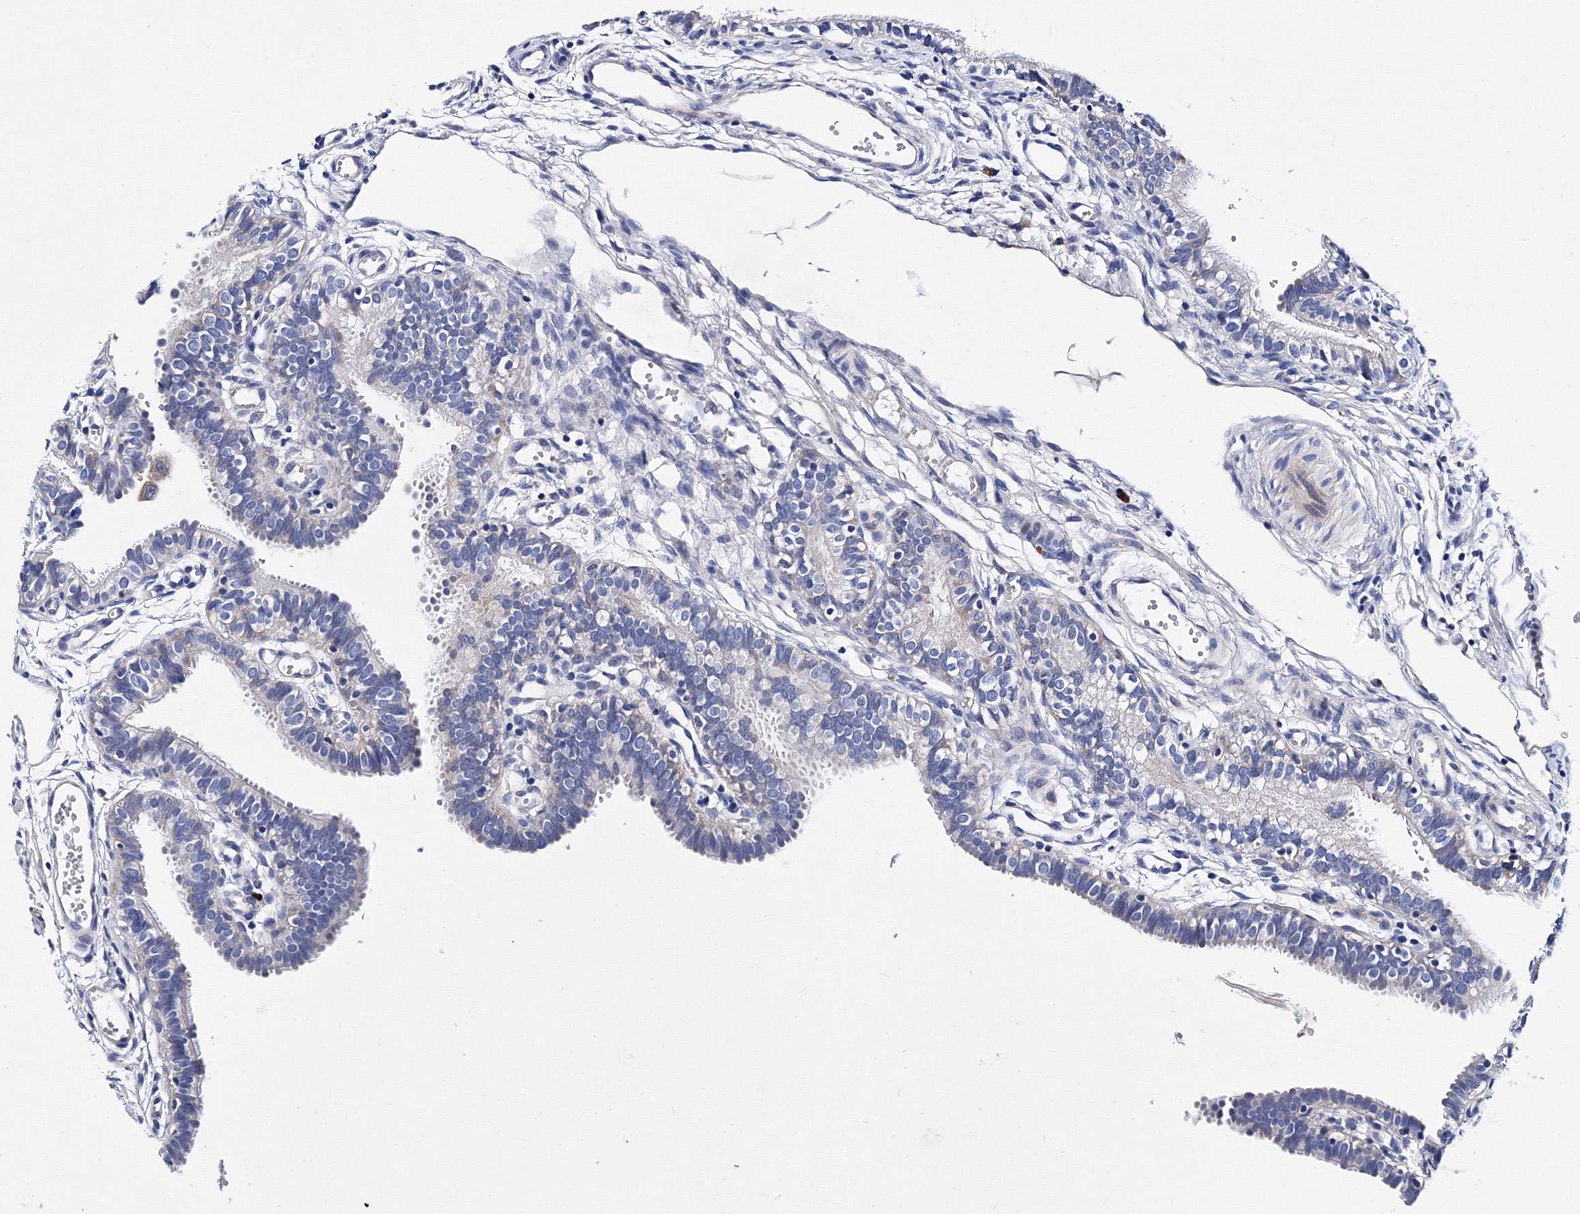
{"staining": {"intensity": "negative", "quantity": "none", "location": "none"}, "tissue": "fallopian tube", "cell_type": "Glandular cells", "image_type": "normal", "snomed": [{"axis": "morphology", "description": "Normal tissue, NOS"}, {"axis": "topography", "description": "Fallopian tube"}, {"axis": "topography", "description": "Placenta"}], "caption": "Photomicrograph shows no protein expression in glandular cells of normal fallopian tube. The staining is performed using DAB (3,3'-diaminobenzidine) brown chromogen with nuclei counter-stained in using hematoxylin.", "gene": "TRPM2", "patient": {"sex": "female", "age": 34}}